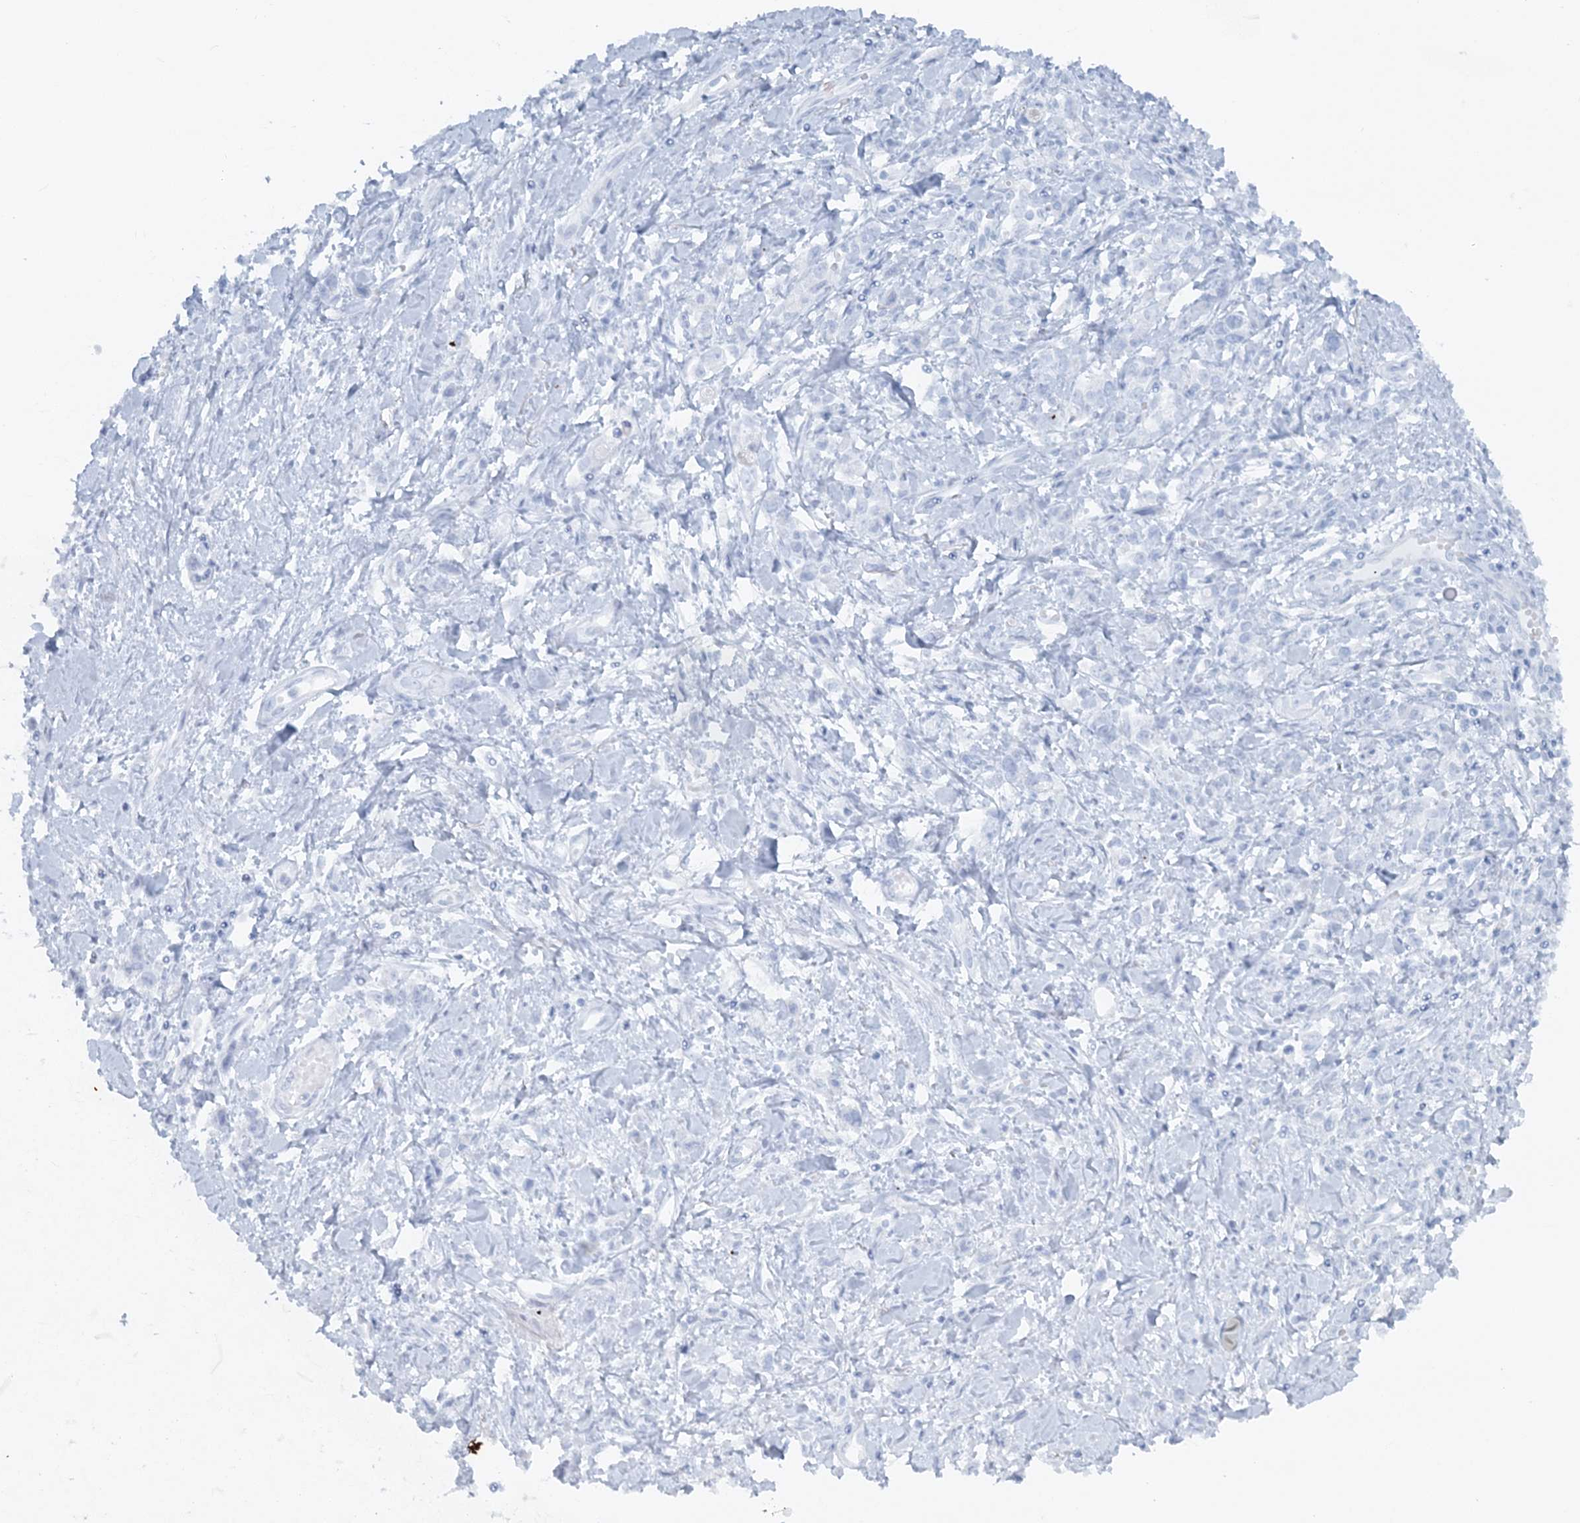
{"staining": {"intensity": "negative", "quantity": "none", "location": "none"}, "tissue": "stomach cancer", "cell_type": "Tumor cells", "image_type": "cancer", "snomed": [{"axis": "morphology", "description": "Adenocarcinoma, NOS"}, {"axis": "topography", "description": "Stomach"}], "caption": "This is an immunohistochemistry (IHC) micrograph of human stomach cancer (adenocarcinoma). There is no expression in tumor cells.", "gene": "ATP11A", "patient": {"sex": "female", "age": 76}}